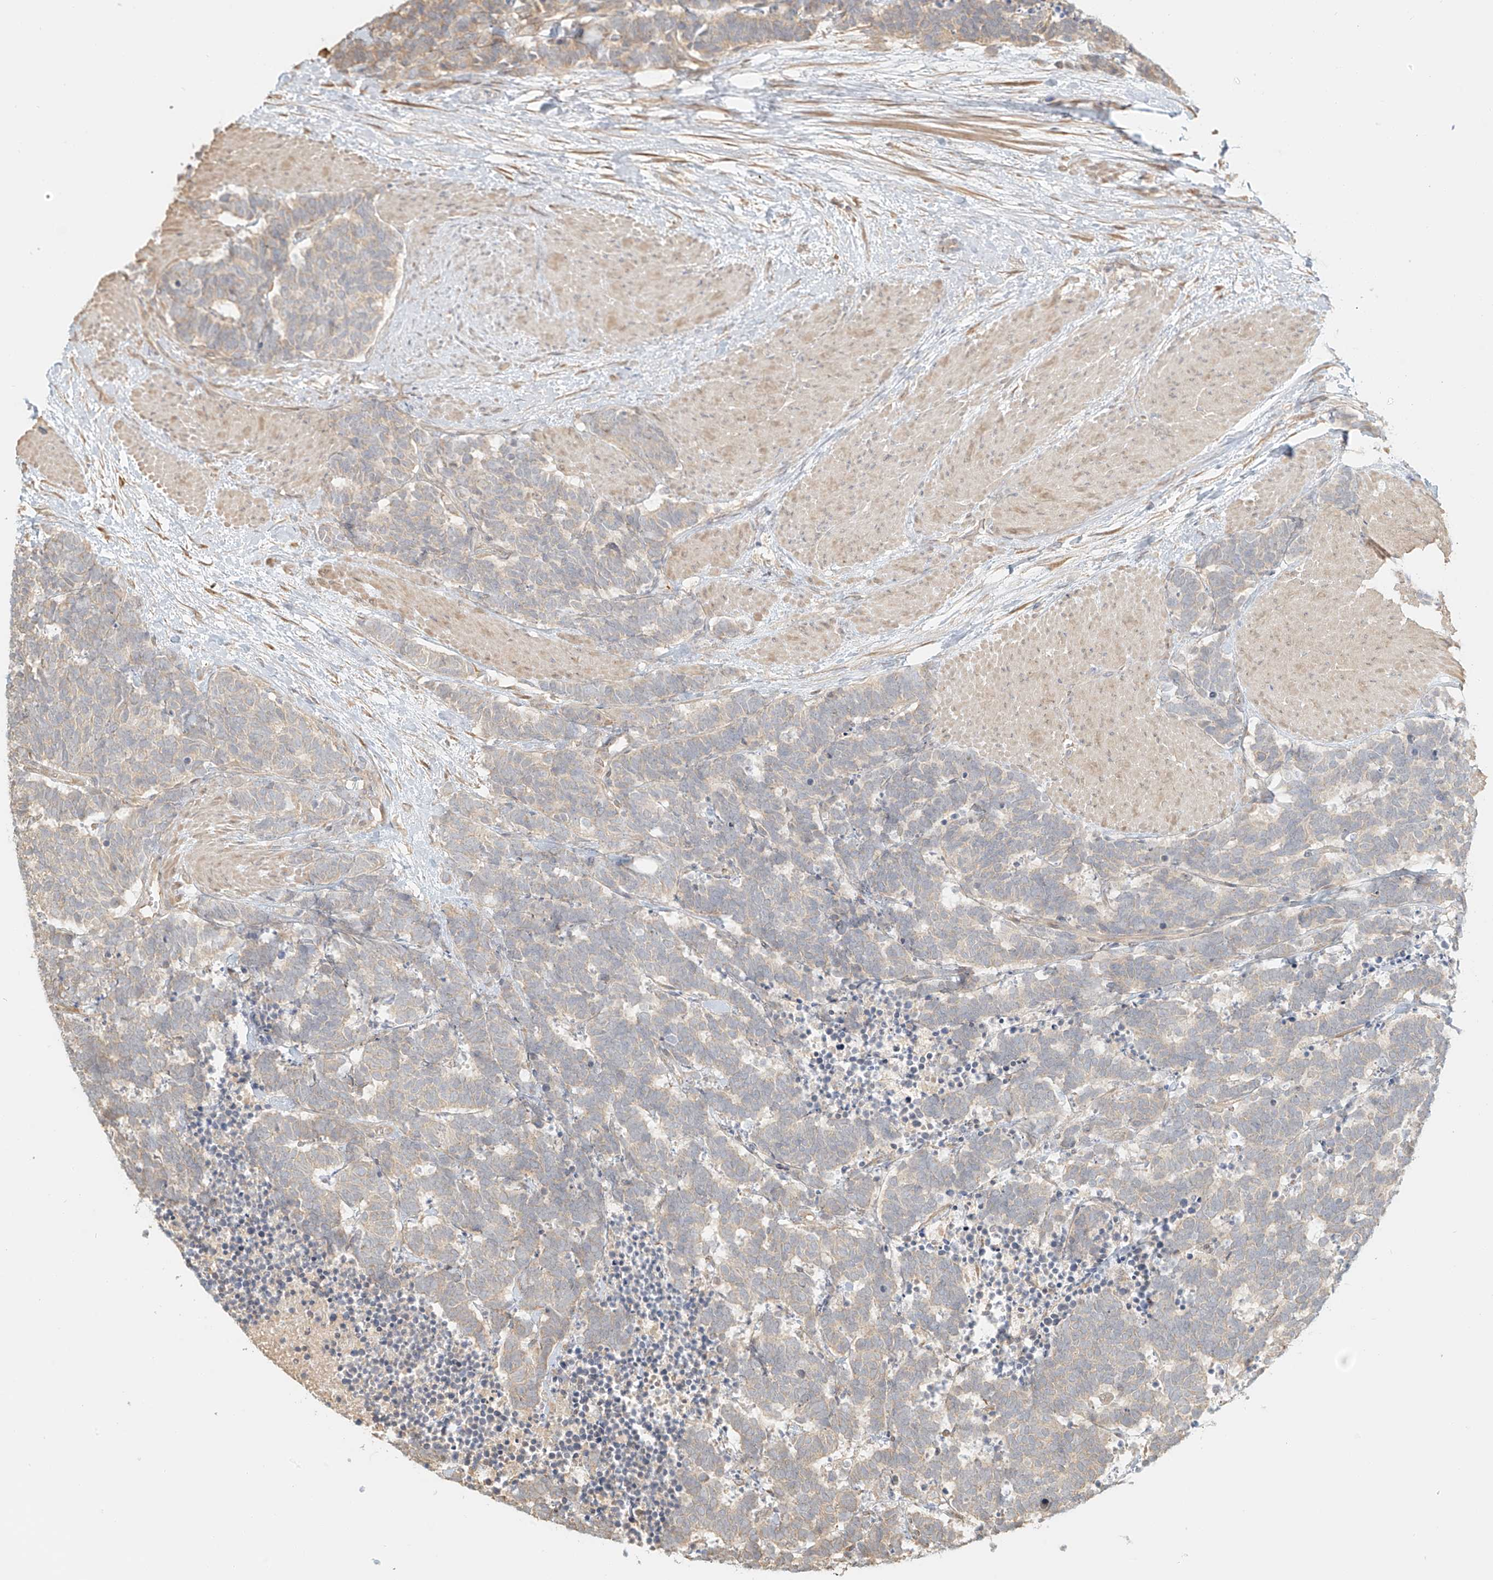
{"staining": {"intensity": "negative", "quantity": "none", "location": "none"}, "tissue": "carcinoid", "cell_type": "Tumor cells", "image_type": "cancer", "snomed": [{"axis": "morphology", "description": "Carcinoma, NOS"}, {"axis": "morphology", "description": "Carcinoid, malignant, NOS"}, {"axis": "topography", "description": "Urinary bladder"}], "caption": "A high-resolution histopathology image shows IHC staining of malignant carcinoid, which shows no significant staining in tumor cells.", "gene": "UPK1B", "patient": {"sex": "male", "age": 57}}